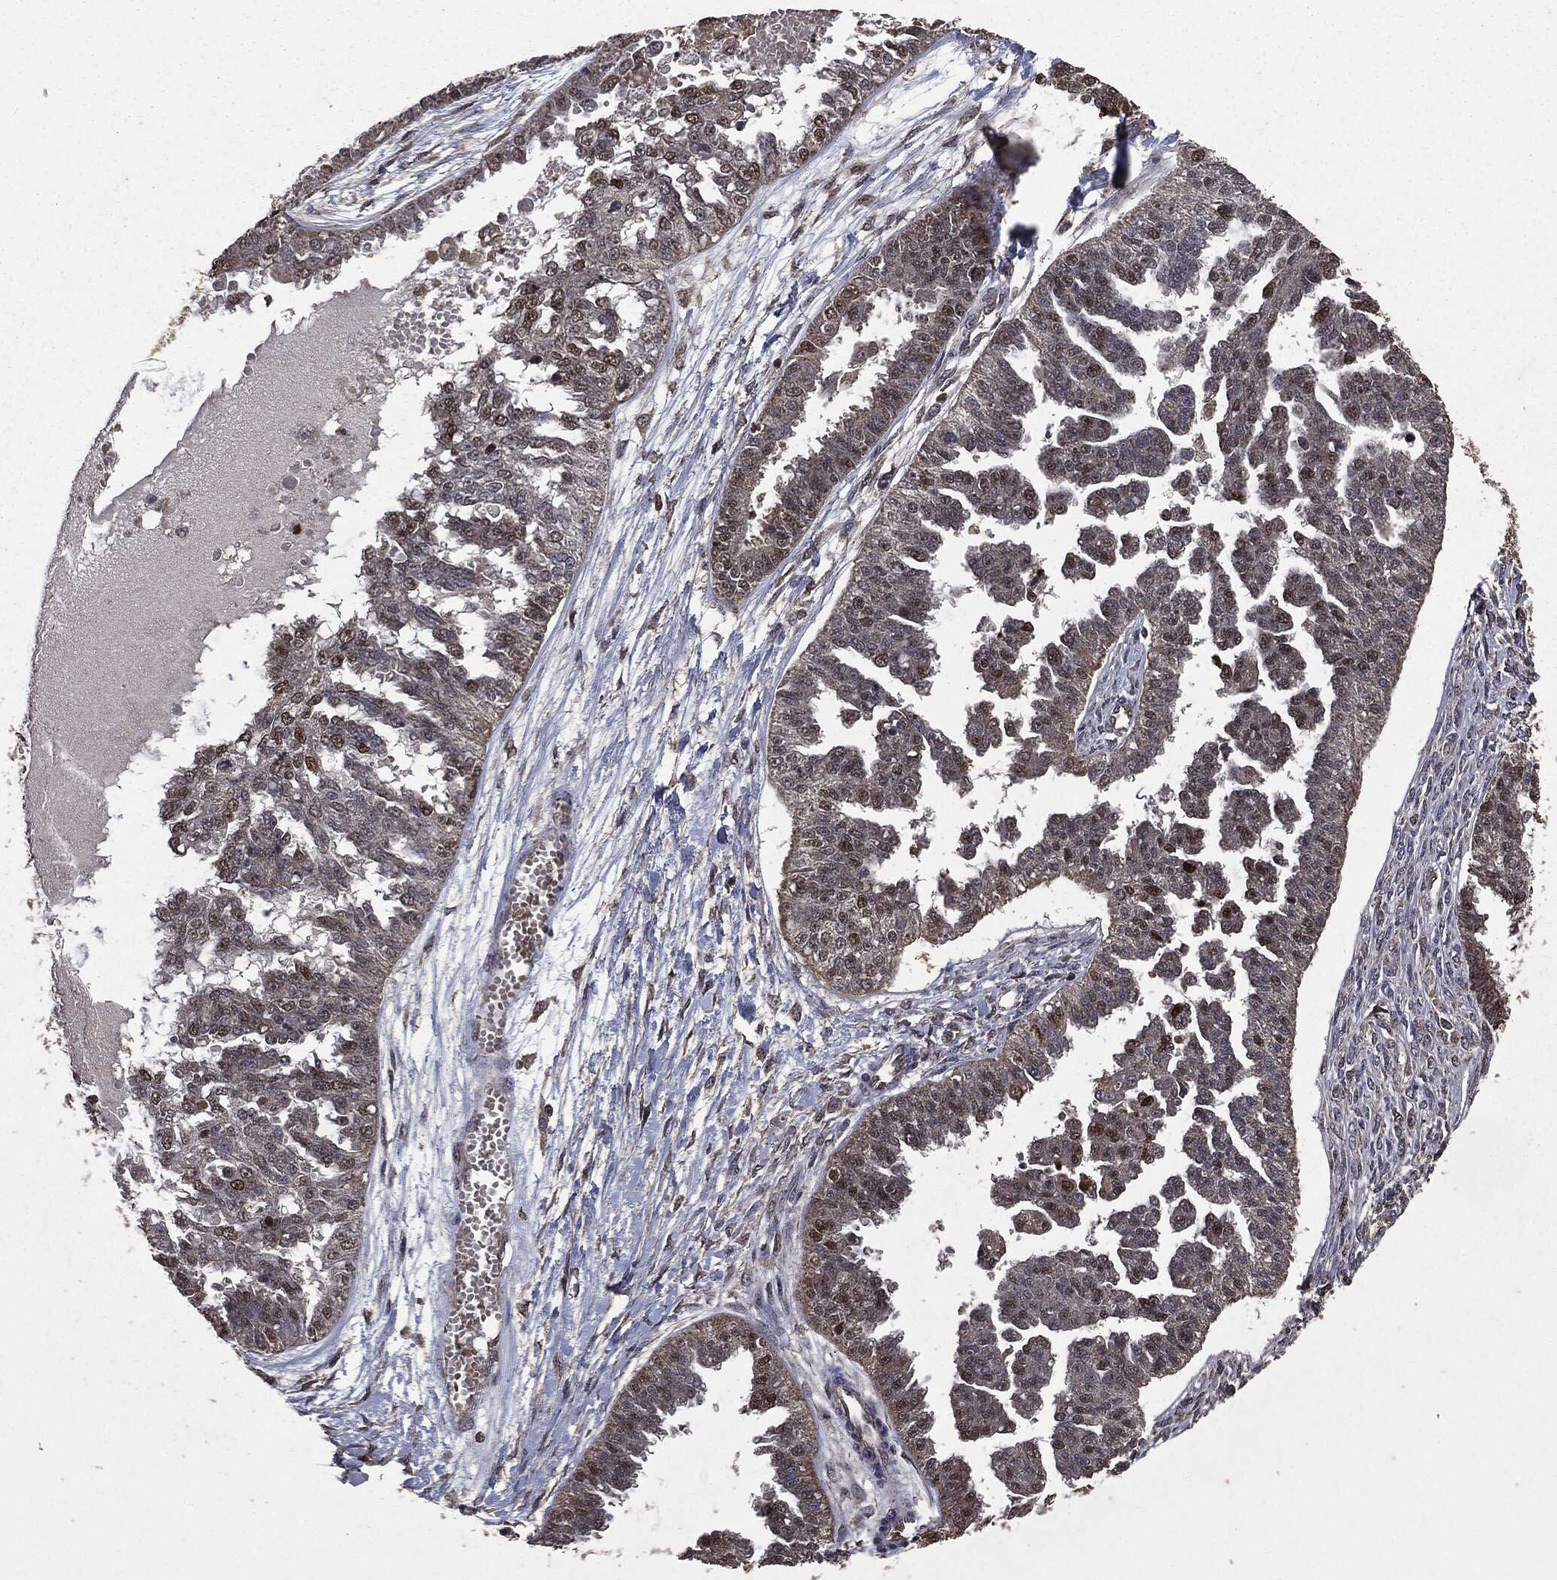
{"staining": {"intensity": "strong", "quantity": "25%-75%", "location": "nuclear"}, "tissue": "ovarian cancer", "cell_type": "Tumor cells", "image_type": "cancer", "snomed": [{"axis": "morphology", "description": "Cystadenocarcinoma, serous, NOS"}, {"axis": "topography", "description": "Ovary"}], "caption": "There is high levels of strong nuclear expression in tumor cells of ovarian serous cystadenocarcinoma, as demonstrated by immunohistochemical staining (brown color).", "gene": "PPP6R2", "patient": {"sex": "female", "age": 58}}